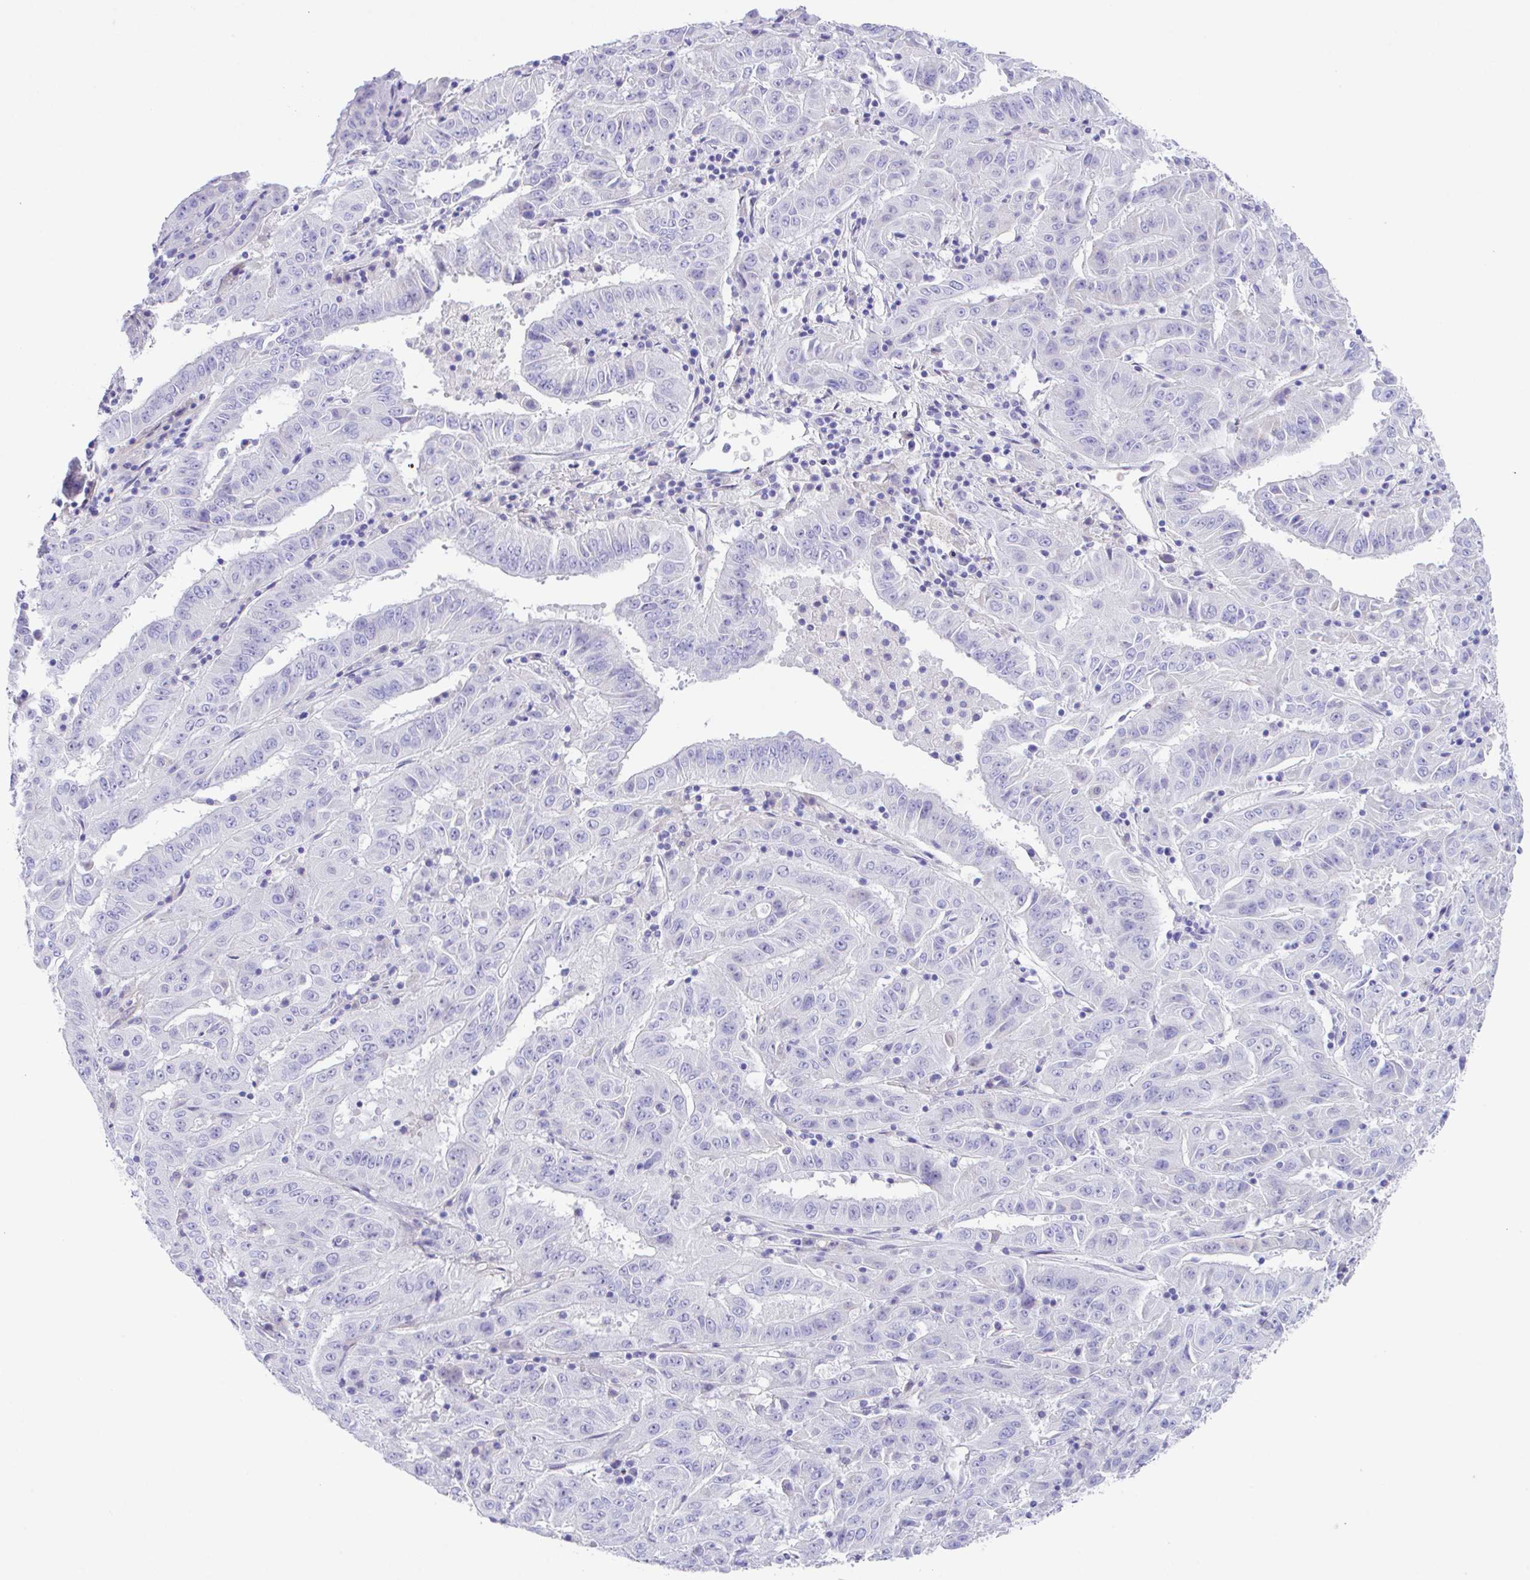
{"staining": {"intensity": "negative", "quantity": "none", "location": "none"}, "tissue": "pancreatic cancer", "cell_type": "Tumor cells", "image_type": "cancer", "snomed": [{"axis": "morphology", "description": "Adenocarcinoma, NOS"}, {"axis": "topography", "description": "Pancreas"}], "caption": "A high-resolution histopathology image shows immunohistochemistry staining of pancreatic adenocarcinoma, which shows no significant positivity in tumor cells.", "gene": "SLC16A6", "patient": {"sex": "male", "age": 63}}